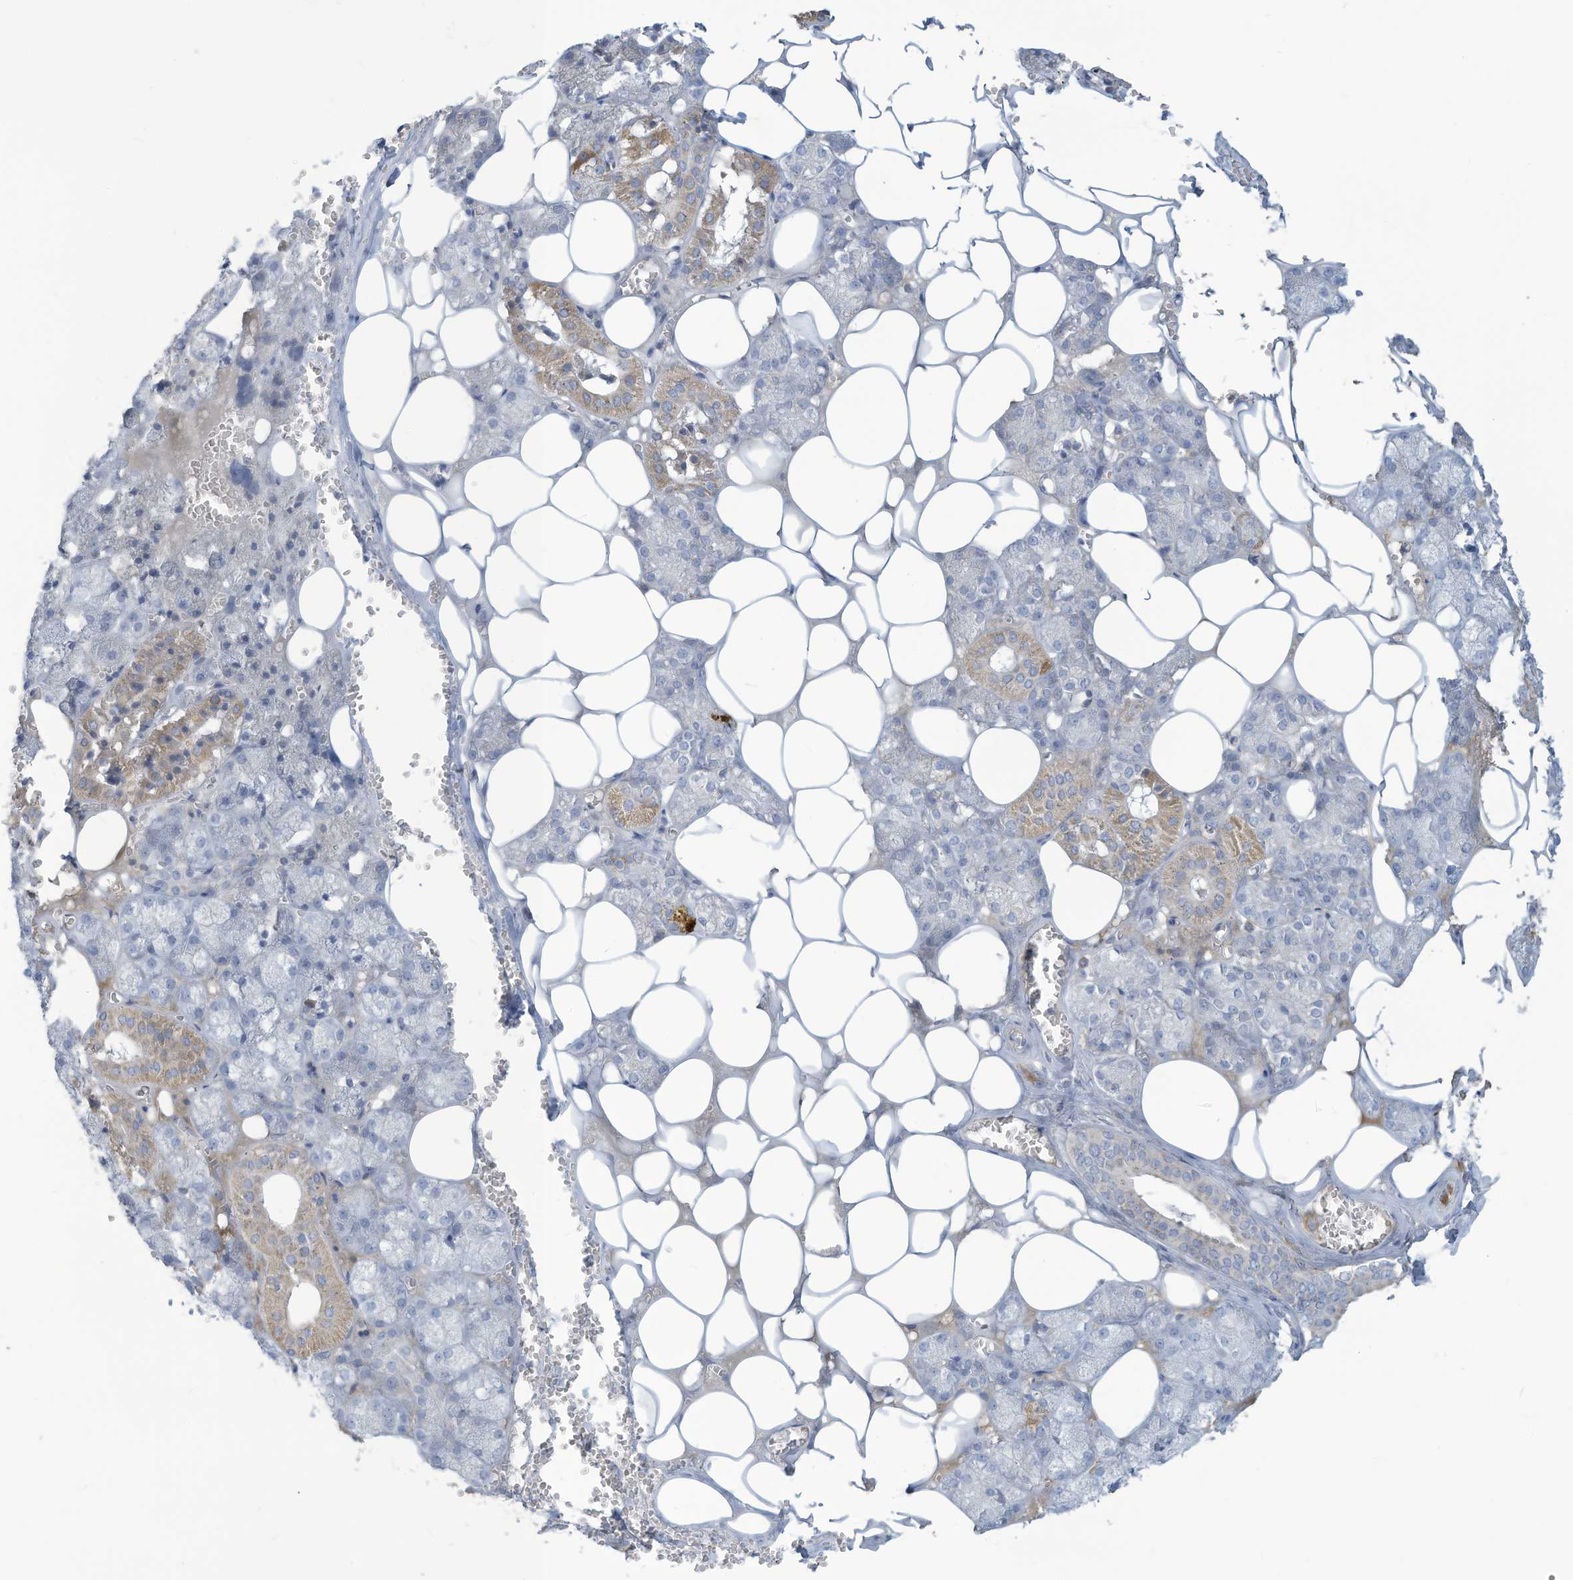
{"staining": {"intensity": "moderate", "quantity": "<25%", "location": "cytoplasmic/membranous"}, "tissue": "salivary gland", "cell_type": "Glandular cells", "image_type": "normal", "snomed": [{"axis": "morphology", "description": "Normal tissue, NOS"}, {"axis": "topography", "description": "Salivary gland"}], "caption": "Protein analysis of unremarkable salivary gland shows moderate cytoplasmic/membranous positivity in about <25% of glandular cells. Nuclei are stained in blue.", "gene": "NLN", "patient": {"sex": "male", "age": 62}}